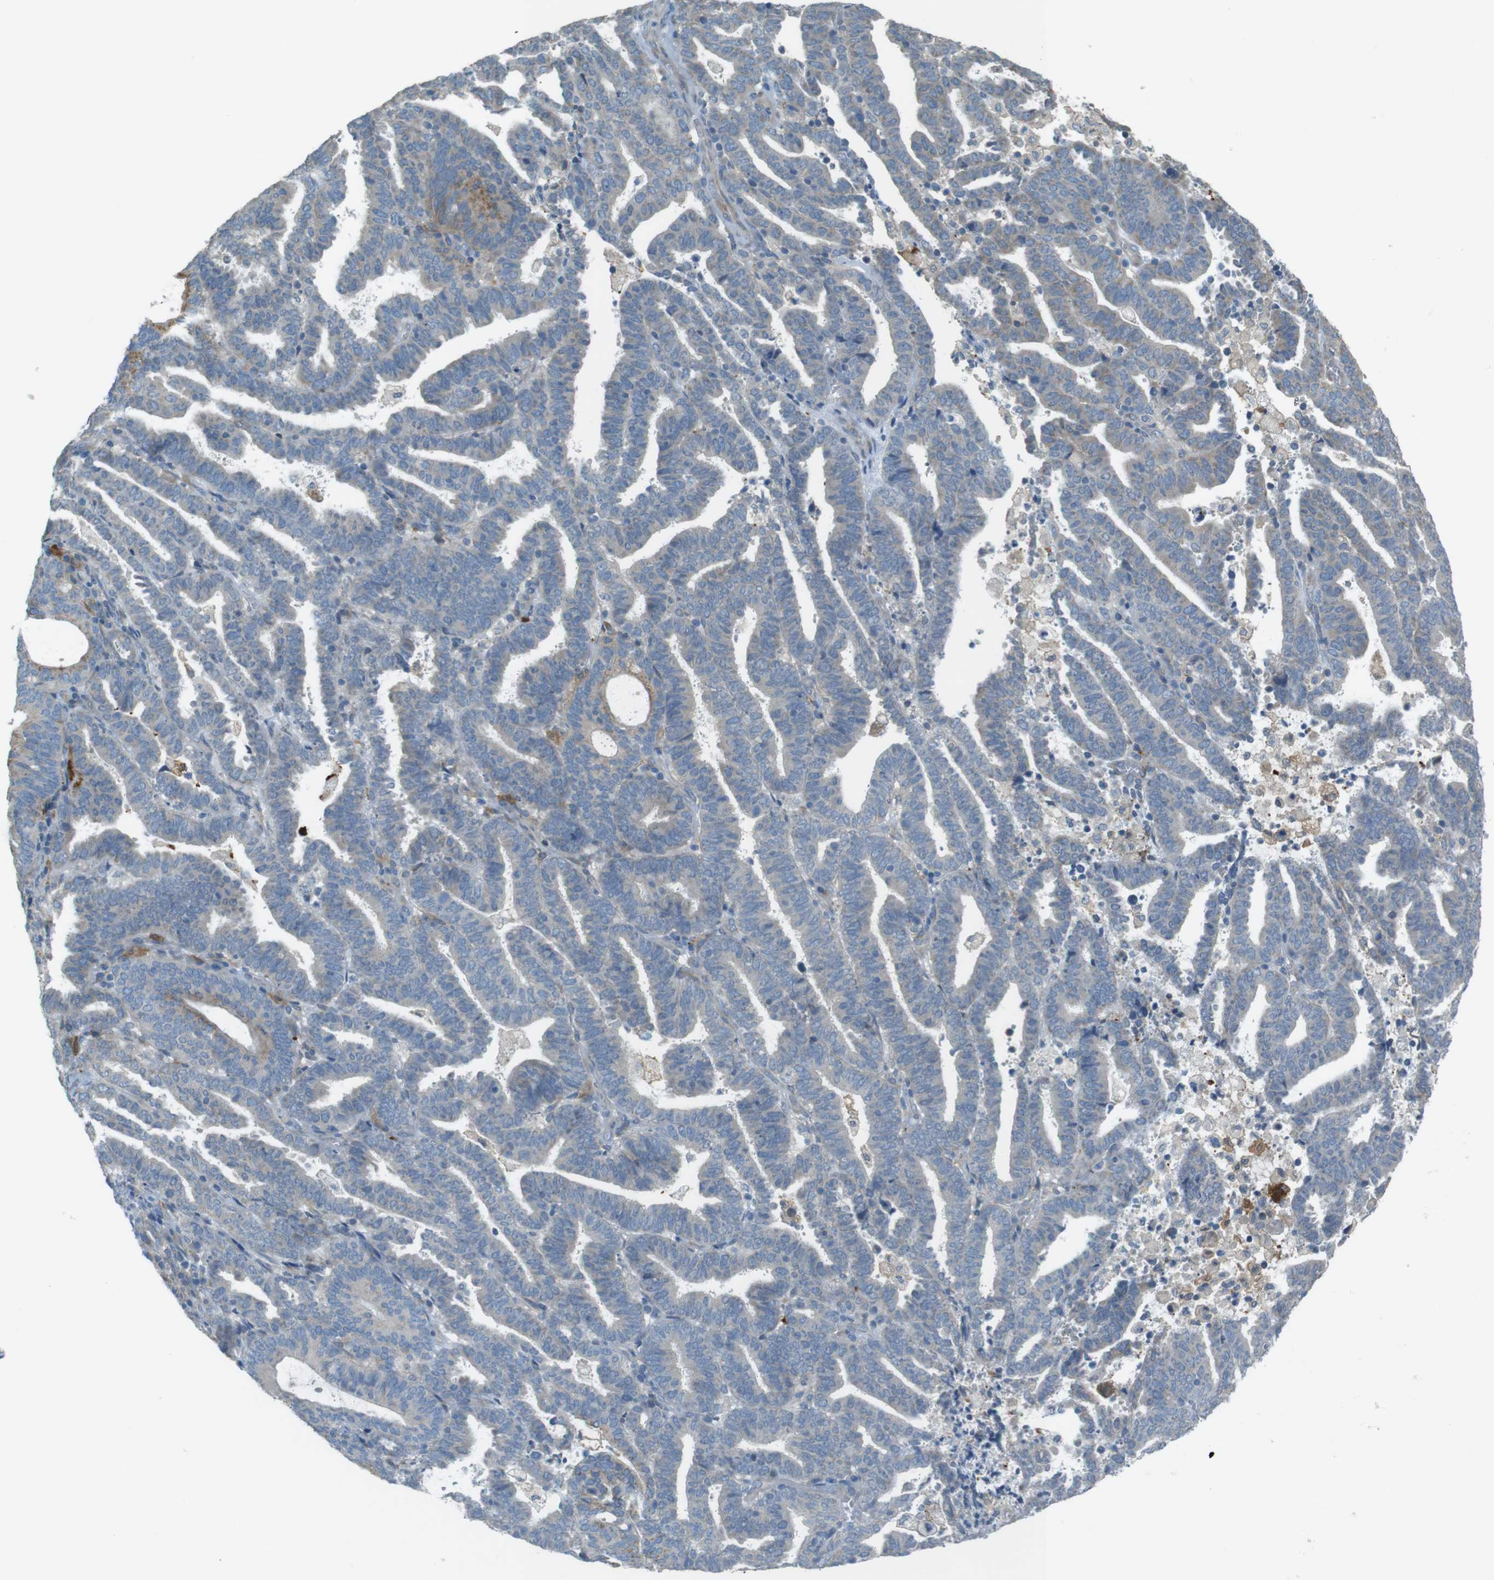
{"staining": {"intensity": "weak", "quantity": "<25%", "location": "cytoplasmic/membranous"}, "tissue": "endometrial cancer", "cell_type": "Tumor cells", "image_type": "cancer", "snomed": [{"axis": "morphology", "description": "Adenocarcinoma, NOS"}, {"axis": "topography", "description": "Uterus"}], "caption": "Protein analysis of endometrial cancer (adenocarcinoma) reveals no significant expression in tumor cells. Brightfield microscopy of IHC stained with DAB (brown) and hematoxylin (blue), captured at high magnification.", "gene": "TMEM41B", "patient": {"sex": "female", "age": 83}}